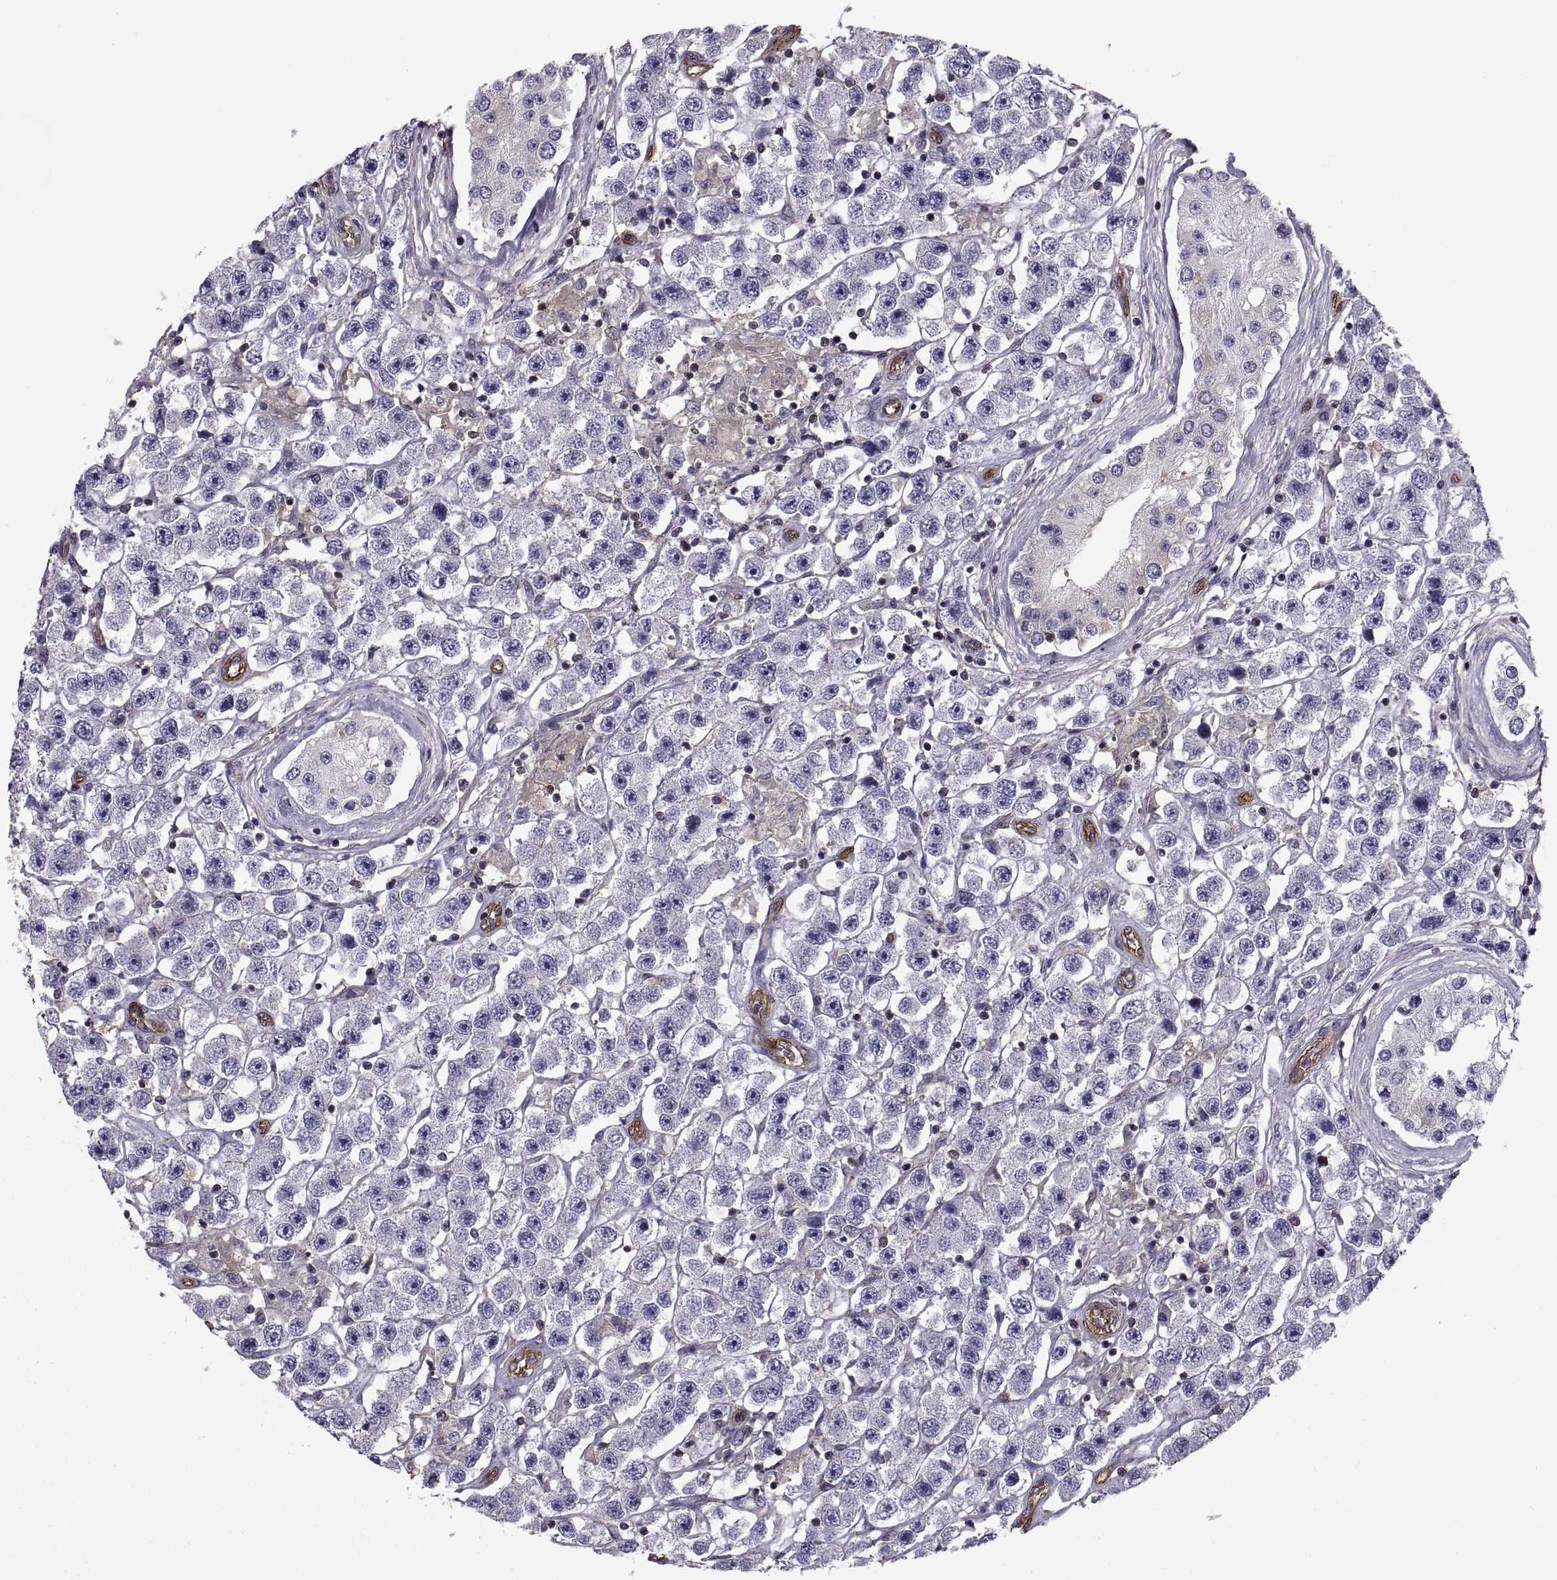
{"staining": {"intensity": "weak", "quantity": "<25%", "location": "cytoplasmic/membranous"}, "tissue": "testis cancer", "cell_type": "Tumor cells", "image_type": "cancer", "snomed": [{"axis": "morphology", "description": "Seminoma, NOS"}, {"axis": "topography", "description": "Testis"}], "caption": "Tumor cells show no significant protein positivity in testis cancer.", "gene": "MYH9", "patient": {"sex": "male", "age": 45}}